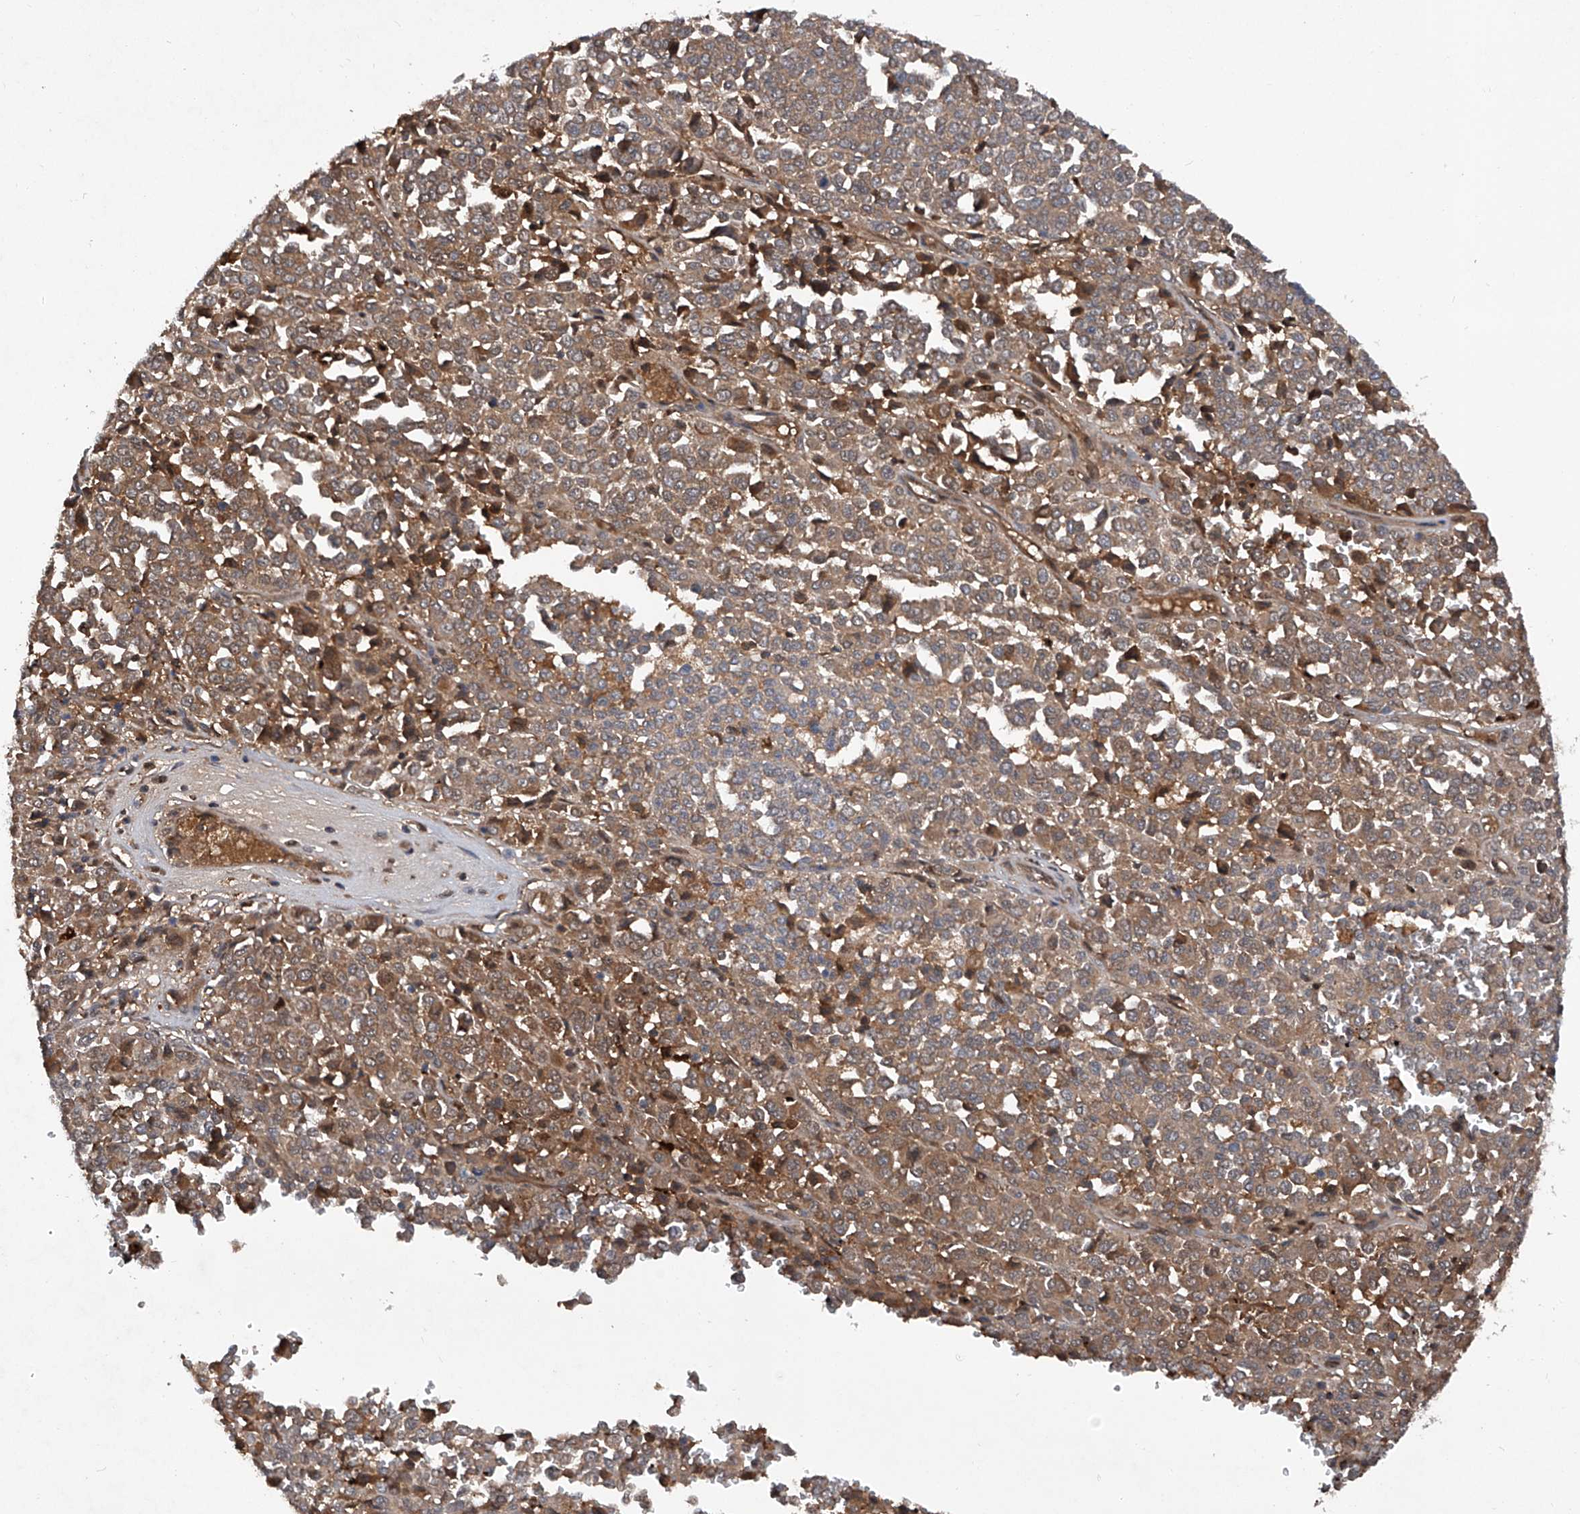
{"staining": {"intensity": "moderate", "quantity": ">75%", "location": "cytoplasmic/membranous"}, "tissue": "melanoma", "cell_type": "Tumor cells", "image_type": "cancer", "snomed": [{"axis": "morphology", "description": "Malignant melanoma, Metastatic site"}, {"axis": "topography", "description": "Pancreas"}], "caption": "Protein expression analysis of human malignant melanoma (metastatic site) reveals moderate cytoplasmic/membranous positivity in approximately >75% of tumor cells. Using DAB (brown) and hematoxylin (blue) stains, captured at high magnification using brightfield microscopy.", "gene": "ASCC3", "patient": {"sex": "female", "age": 30}}